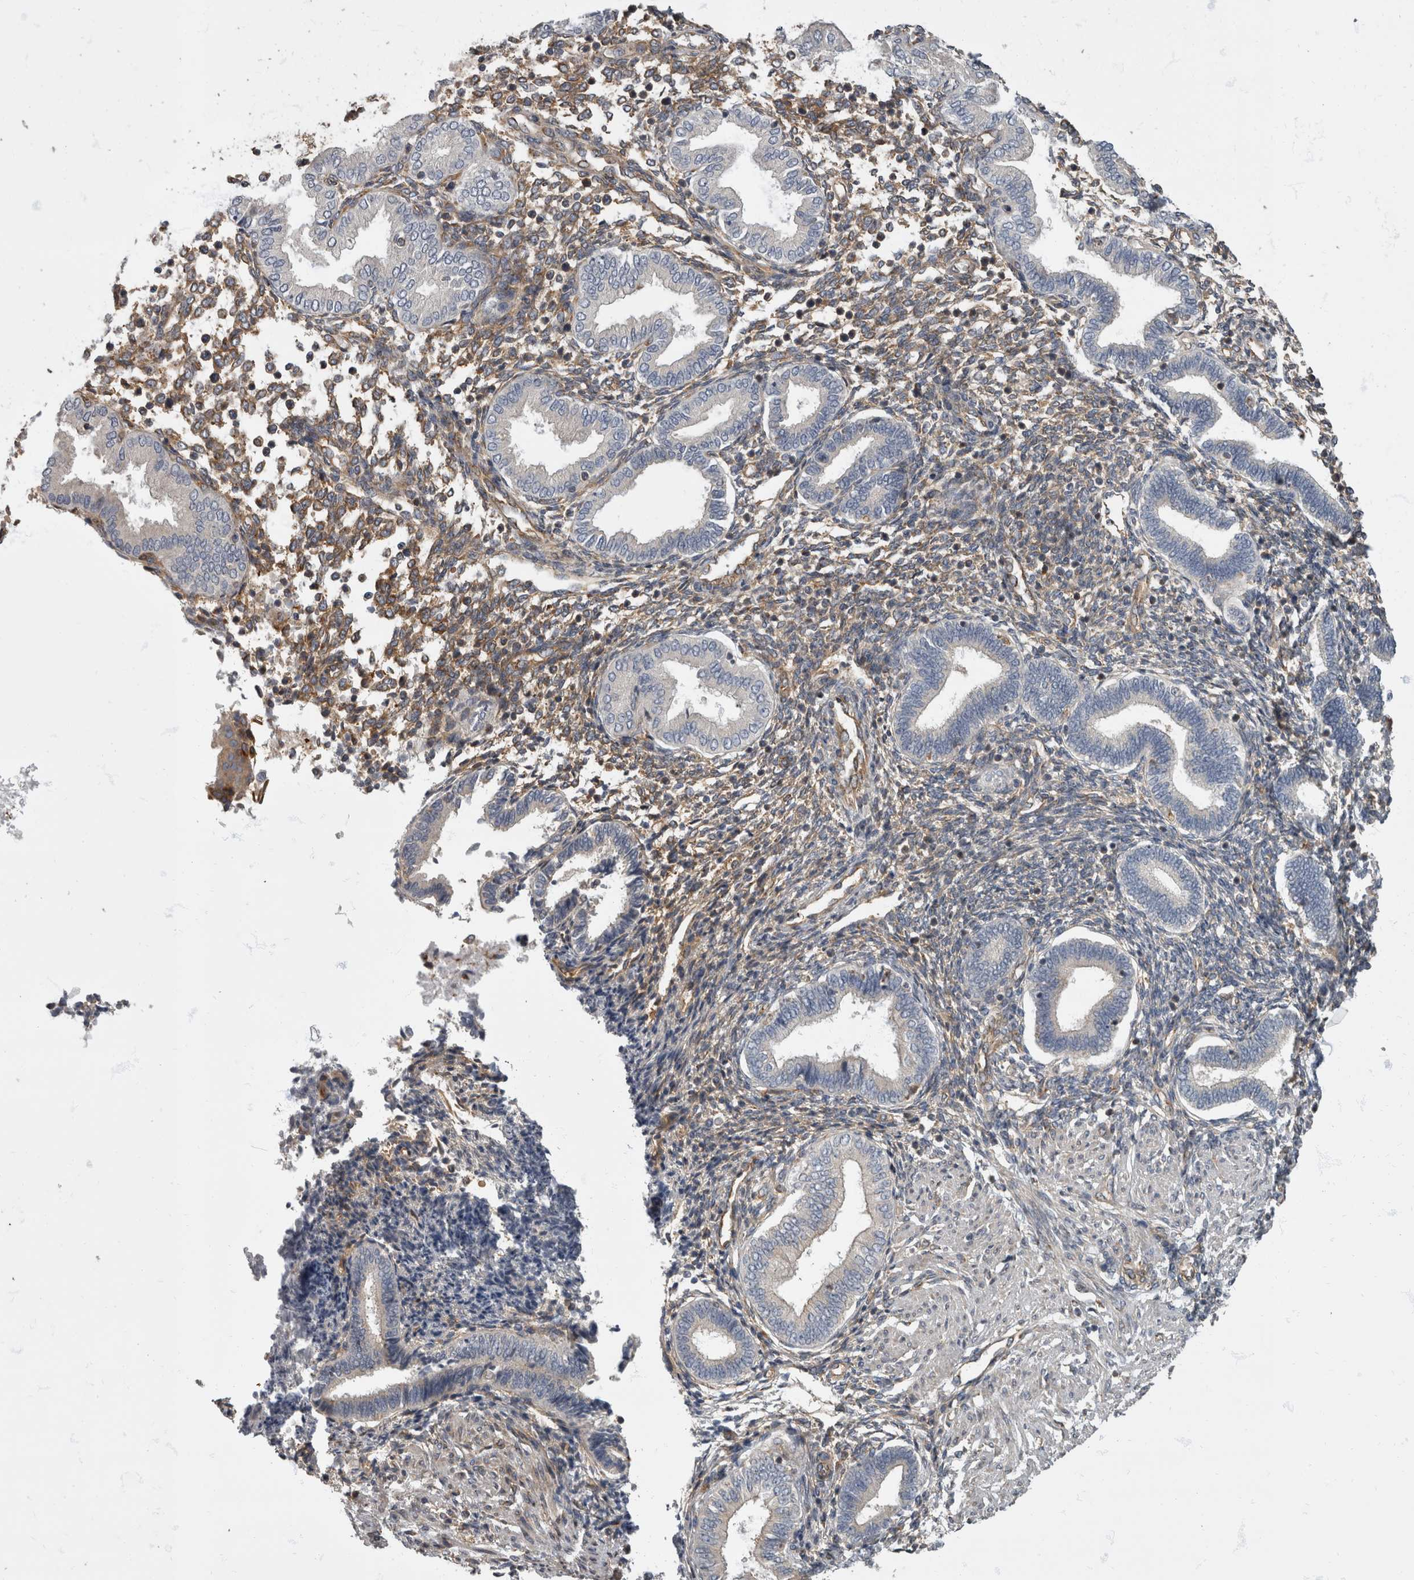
{"staining": {"intensity": "moderate", "quantity": "<25%", "location": "cytoplasmic/membranous"}, "tissue": "endometrium", "cell_type": "Cells in endometrial stroma", "image_type": "normal", "snomed": [{"axis": "morphology", "description": "Normal tissue, NOS"}, {"axis": "topography", "description": "Endometrium"}], "caption": "IHC (DAB) staining of unremarkable endometrium exhibits moderate cytoplasmic/membranous protein staining in about <25% of cells in endometrial stroma.", "gene": "HOOK3", "patient": {"sex": "female", "age": 53}}